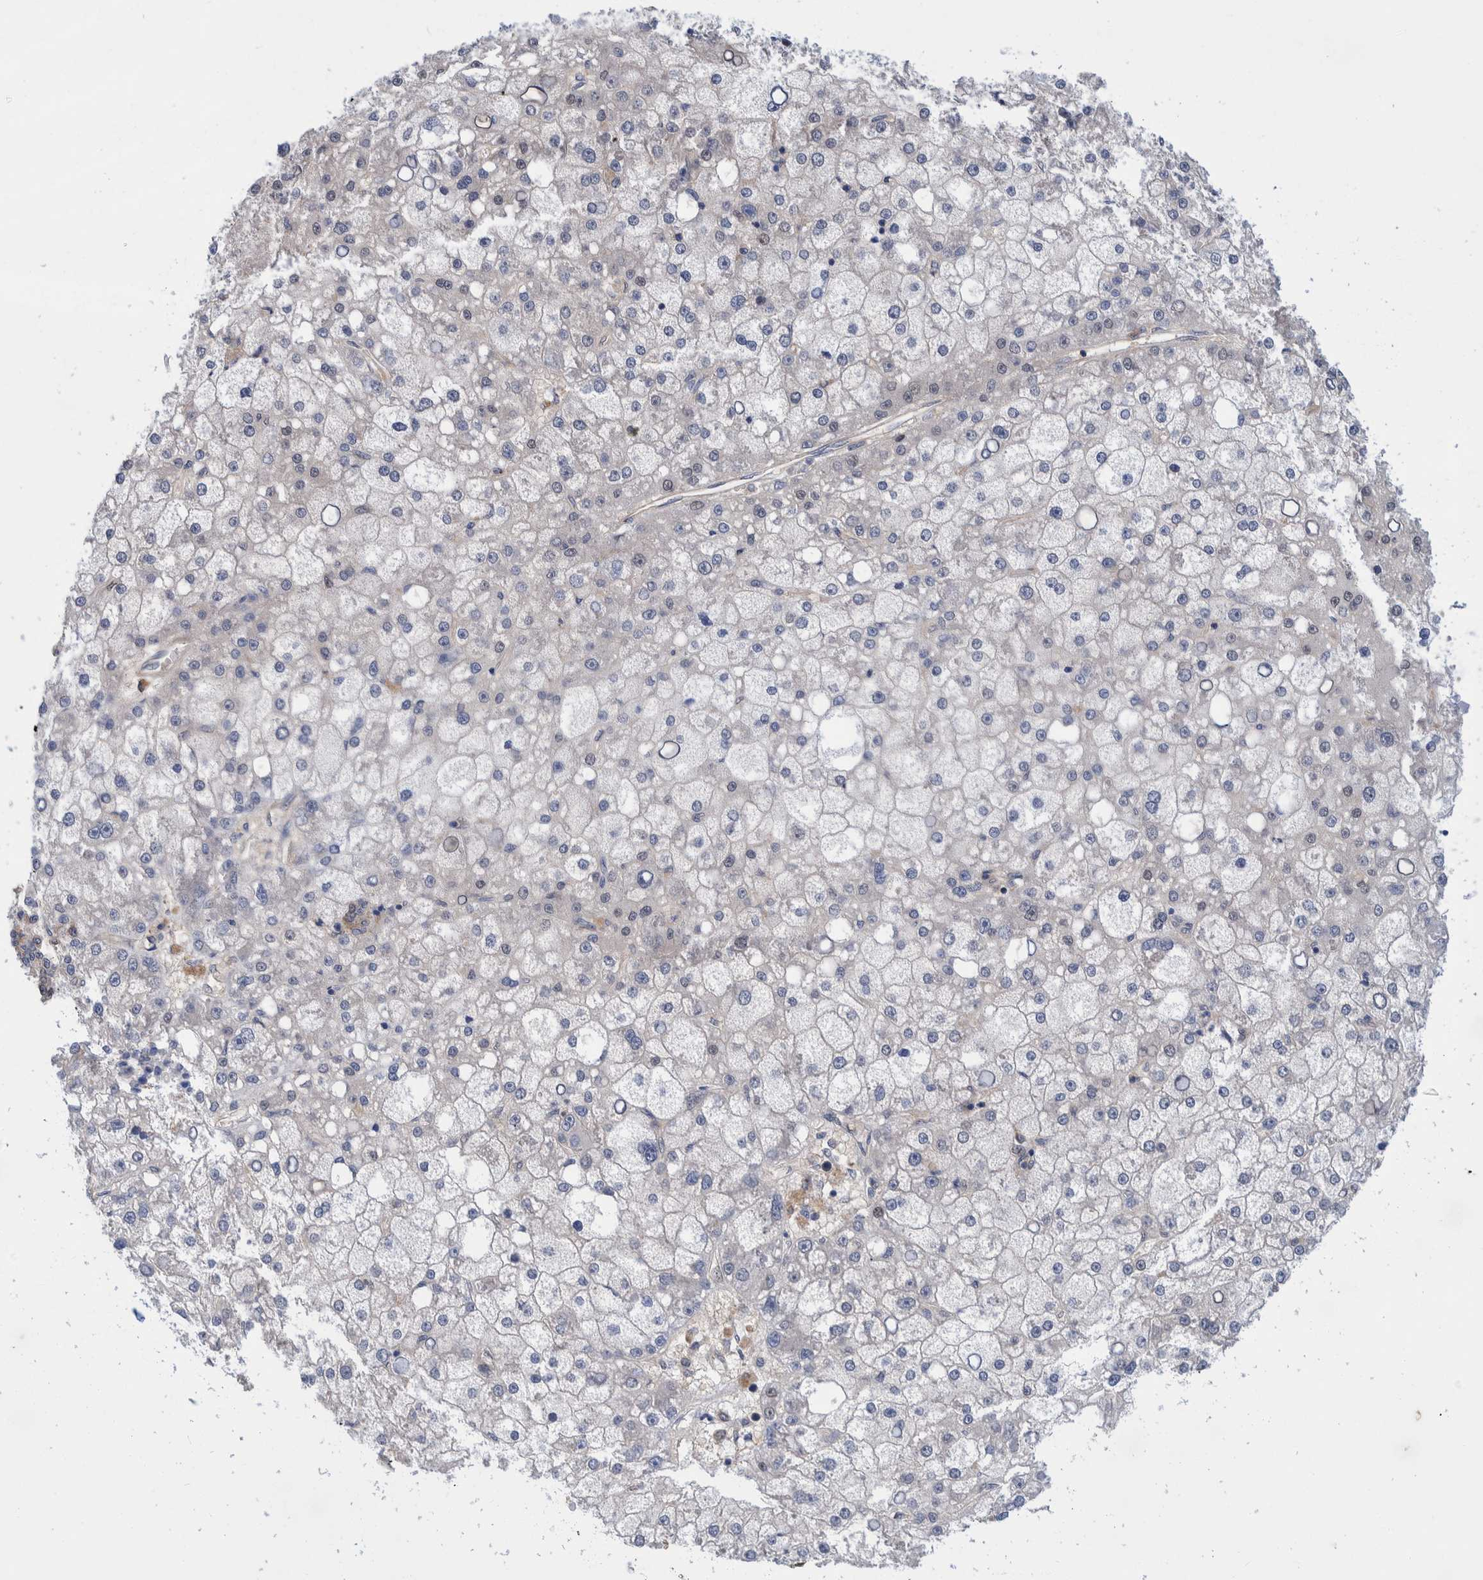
{"staining": {"intensity": "negative", "quantity": "none", "location": "none"}, "tissue": "liver cancer", "cell_type": "Tumor cells", "image_type": "cancer", "snomed": [{"axis": "morphology", "description": "Carcinoma, Hepatocellular, NOS"}, {"axis": "topography", "description": "Liver"}], "caption": "Liver hepatocellular carcinoma stained for a protein using immunohistochemistry (IHC) reveals no staining tumor cells.", "gene": "PFAS", "patient": {"sex": "male", "age": 67}}